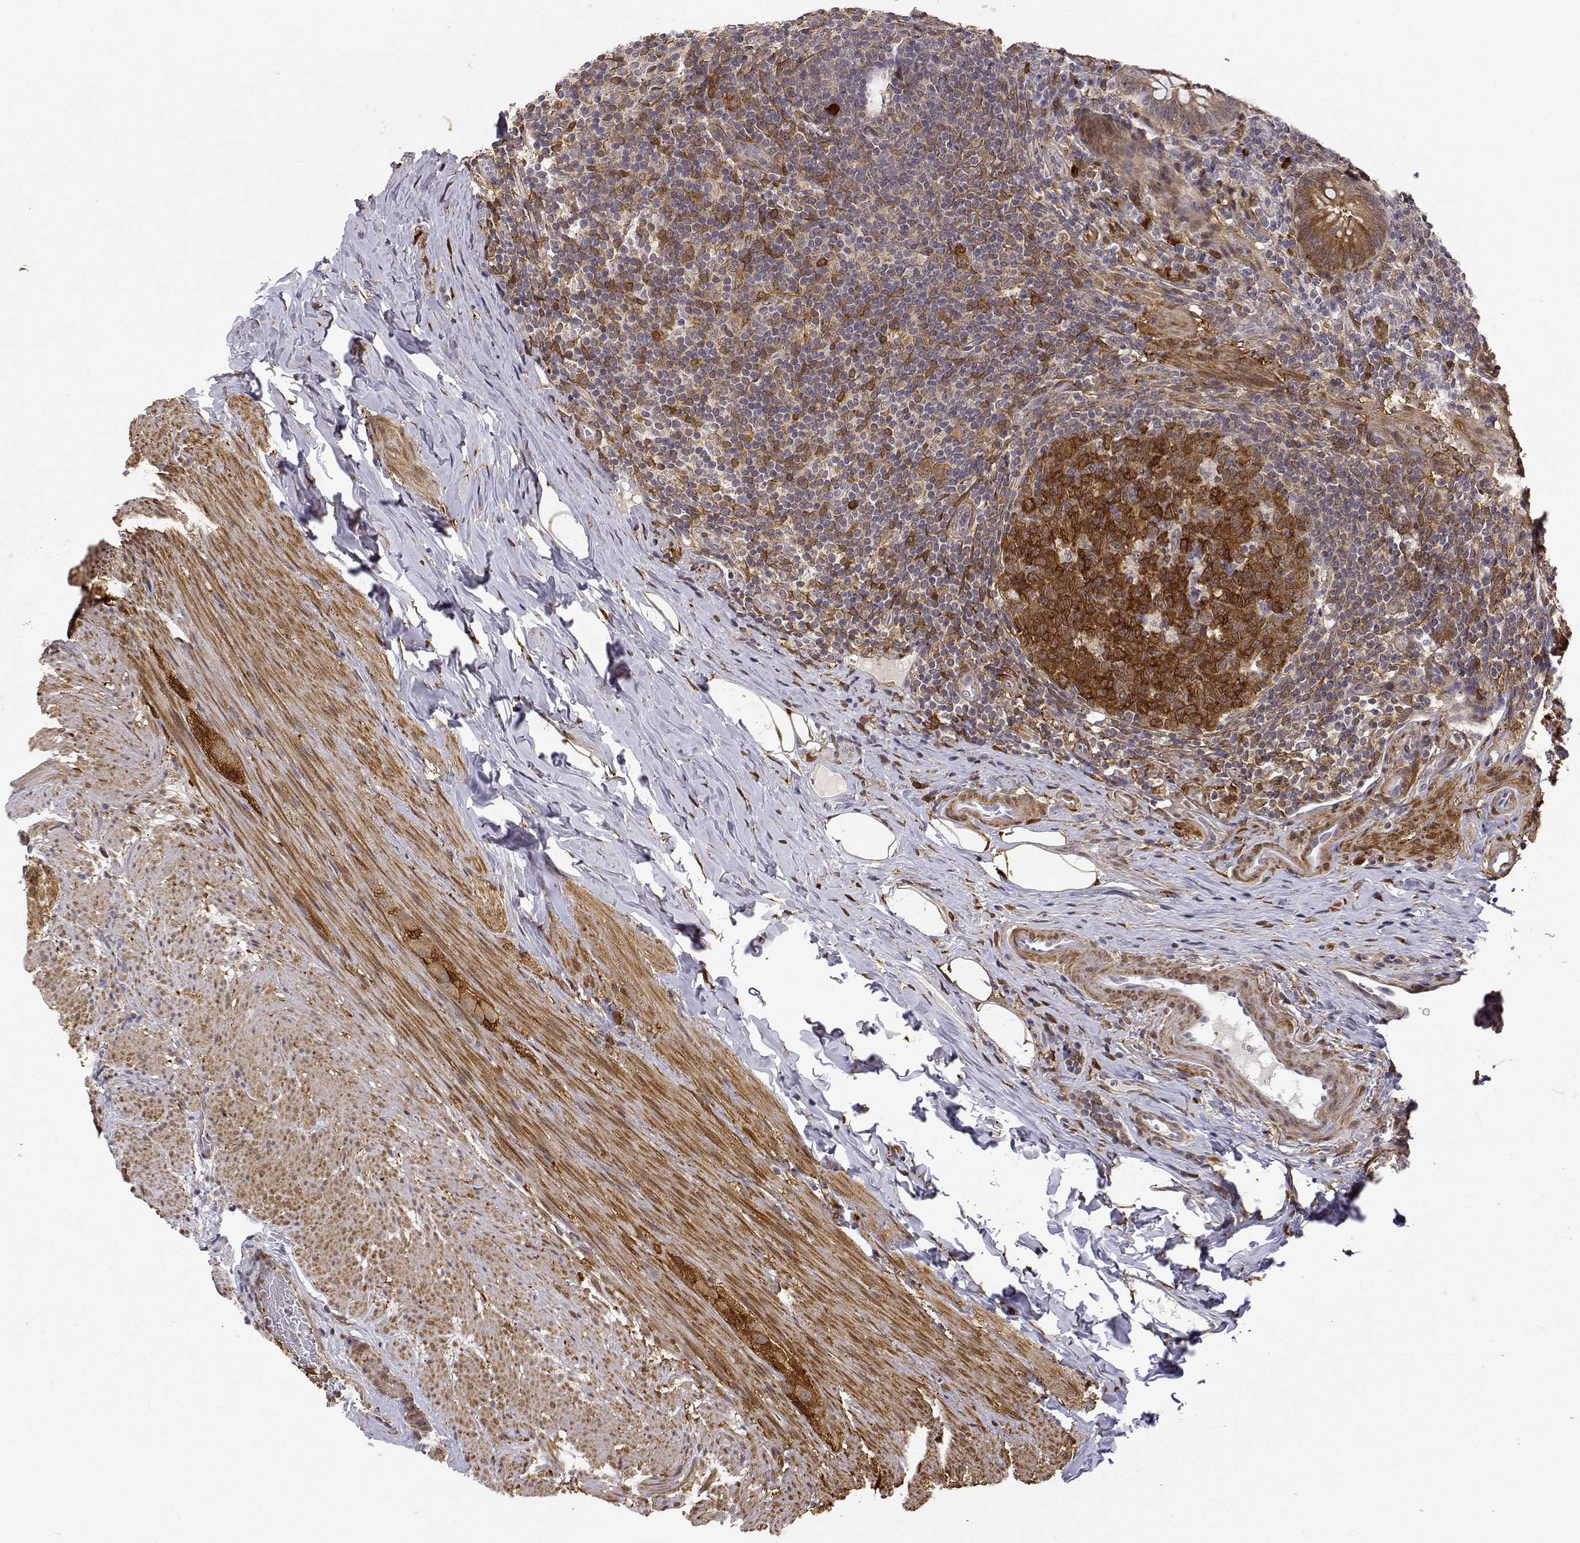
{"staining": {"intensity": "moderate", "quantity": ">75%", "location": "cytoplasmic/membranous"}, "tissue": "appendix", "cell_type": "Glandular cells", "image_type": "normal", "snomed": [{"axis": "morphology", "description": "Normal tissue, NOS"}, {"axis": "topography", "description": "Appendix"}], "caption": "A photomicrograph showing moderate cytoplasmic/membranous staining in about >75% of glandular cells in normal appendix, as visualized by brown immunohistochemical staining.", "gene": "PHGDH", "patient": {"sex": "male", "age": 47}}